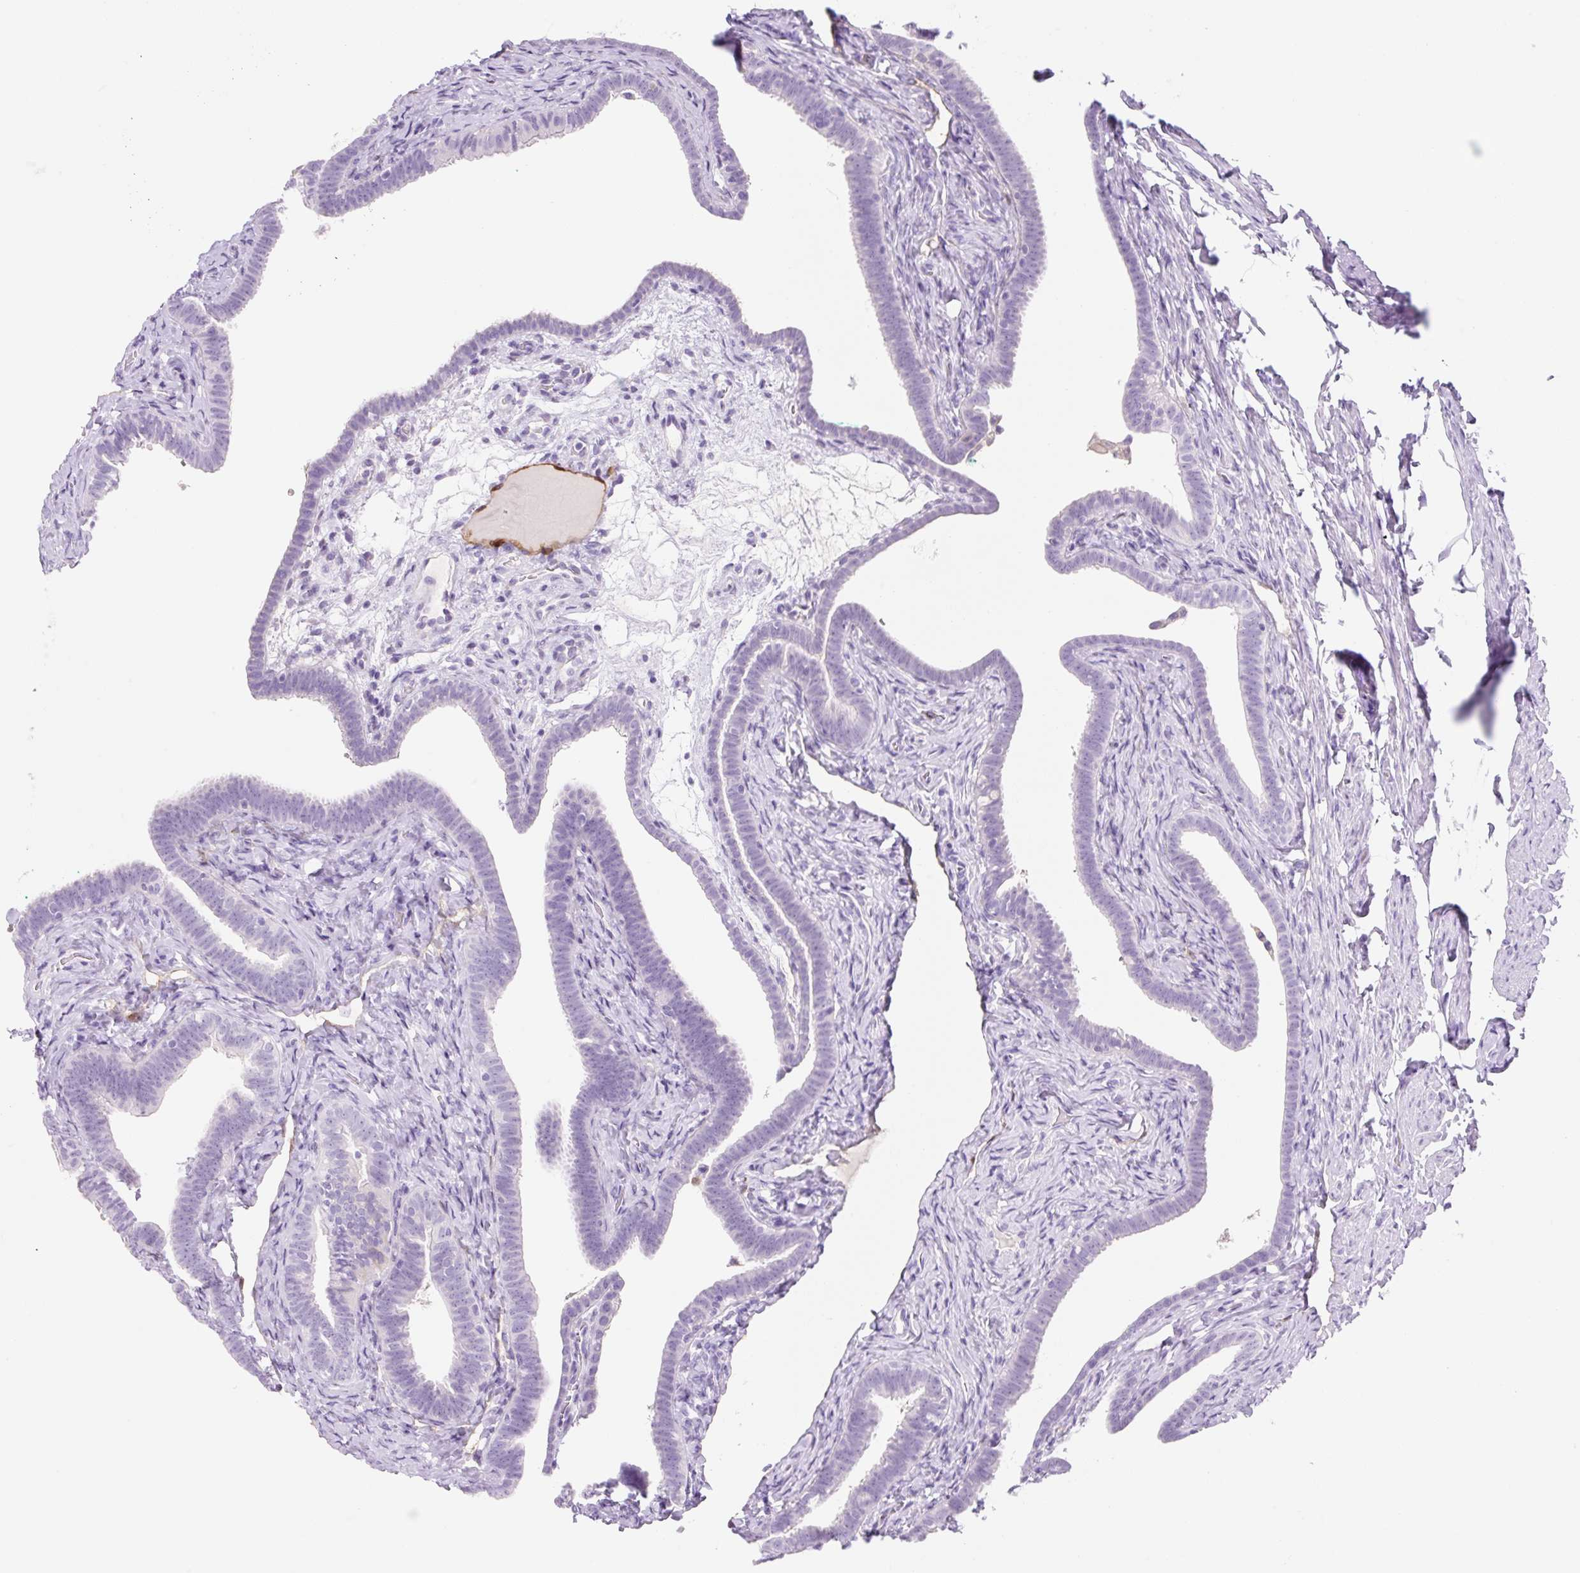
{"staining": {"intensity": "negative", "quantity": "none", "location": "none"}, "tissue": "fallopian tube", "cell_type": "Glandular cells", "image_type": "normal", "snomed": [{"axis": "morphology", "description": "Normal tissue, NOS"}, {"axis": "topography", "description": "Fallopian tube"}], "caption": "Normal fallopian tube was stained to show a protein in brown. There is no significant expression in glandular cells. (IHC, brightfield microscopy, high magnification).", "gene": "FABP5", "patient": {"sex": "female", "age": 69}}